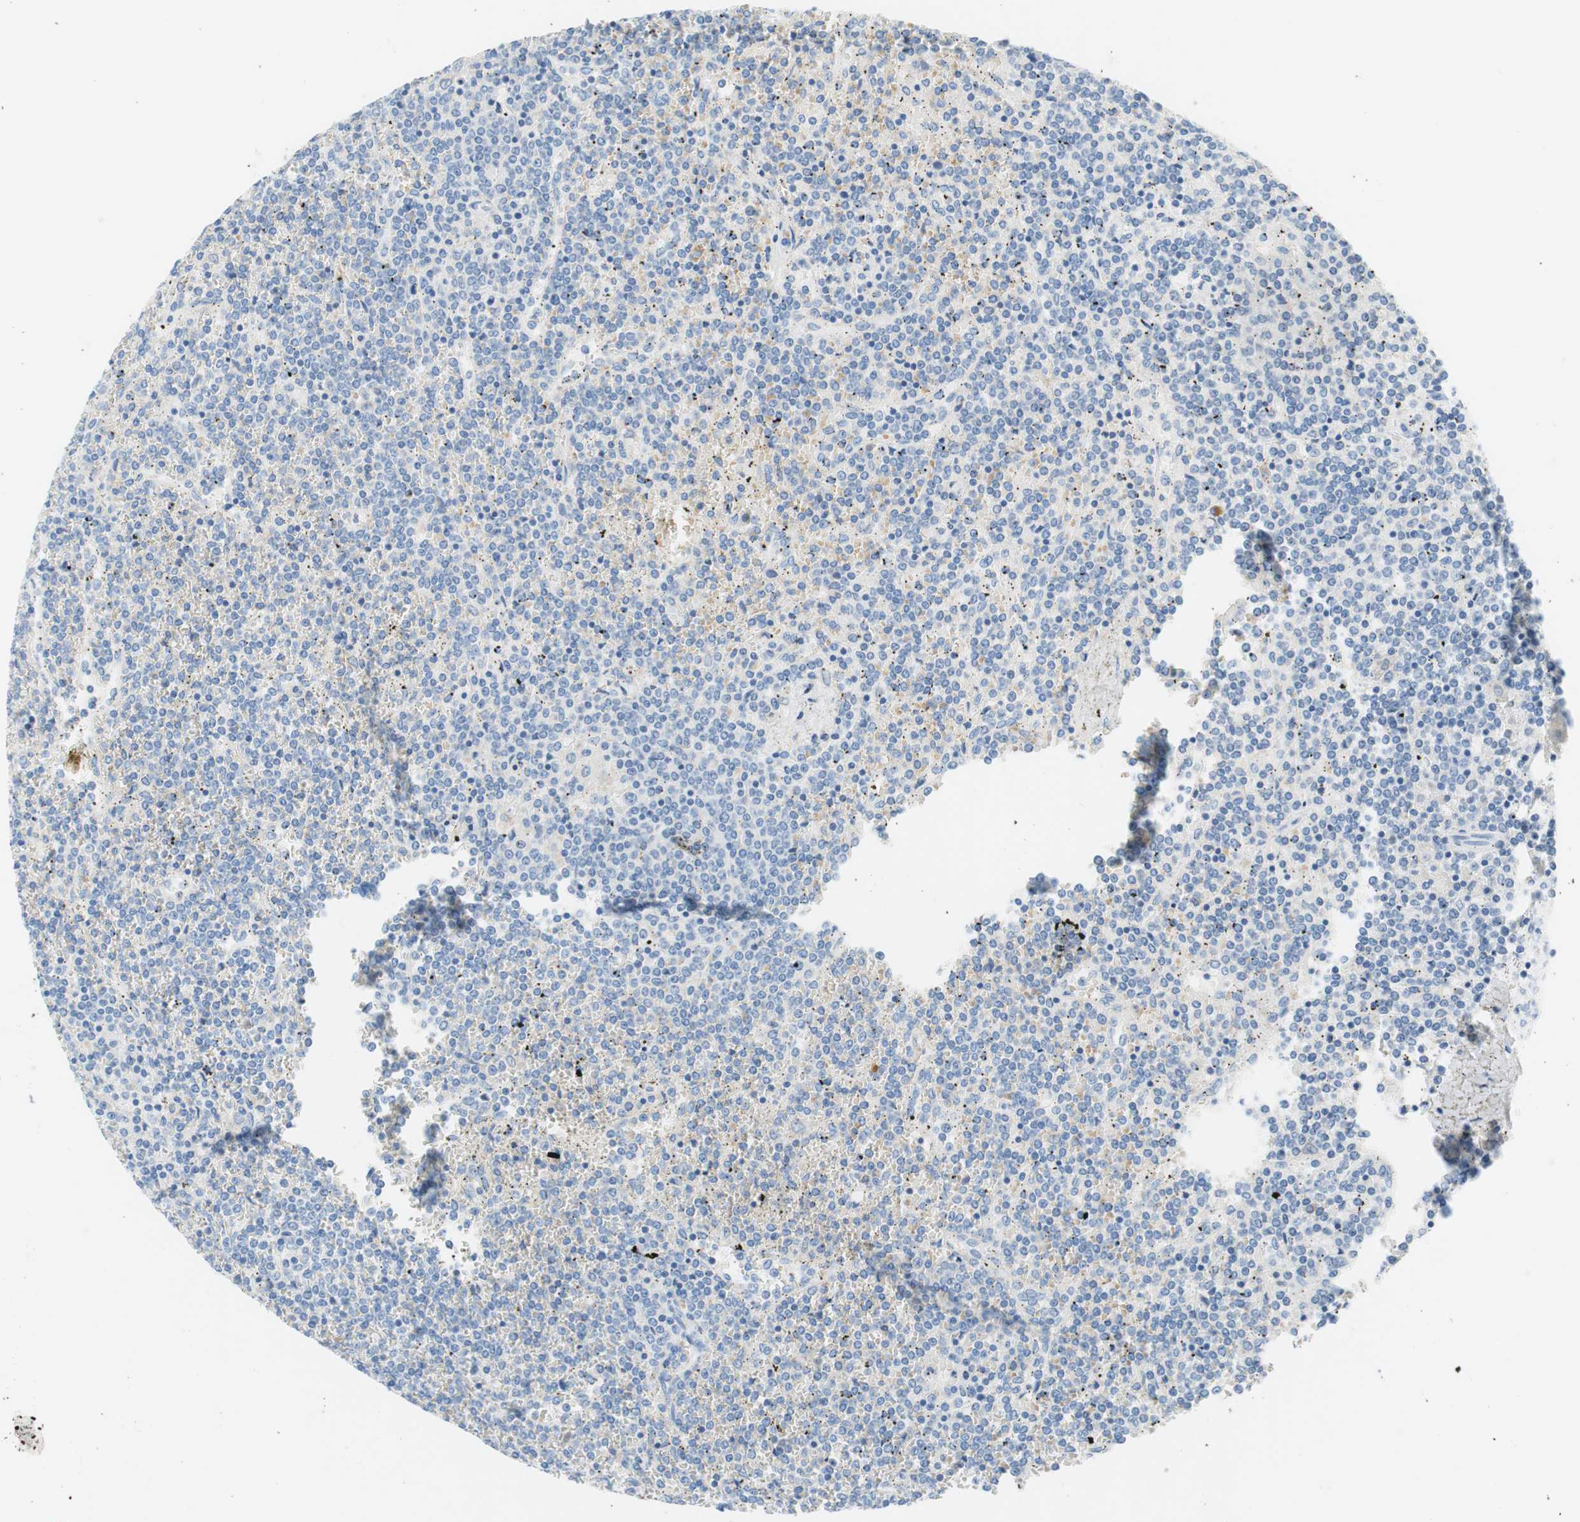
{"staining": {"intensity": "negative", "quantity": "none", "location": "none"}, "tissue": "lymphoma", "cell_type": "Tumor cells", "image_type": "cancer", "snomed": [{"axis": "morphology", "description": "Malignant lymphoma, non-Hodgkin's type, Low grade"}, {"axis": "topography", "description": "Spleen"}], "caption": "This is an immunohistochemistry photomicrograph of malignant lymphoma, non-Hodgkin's type (low-grade). There is no staining in tumor cells.", "gene": "CEACAM1", "patient": {"sex": "female", "age": 19}}